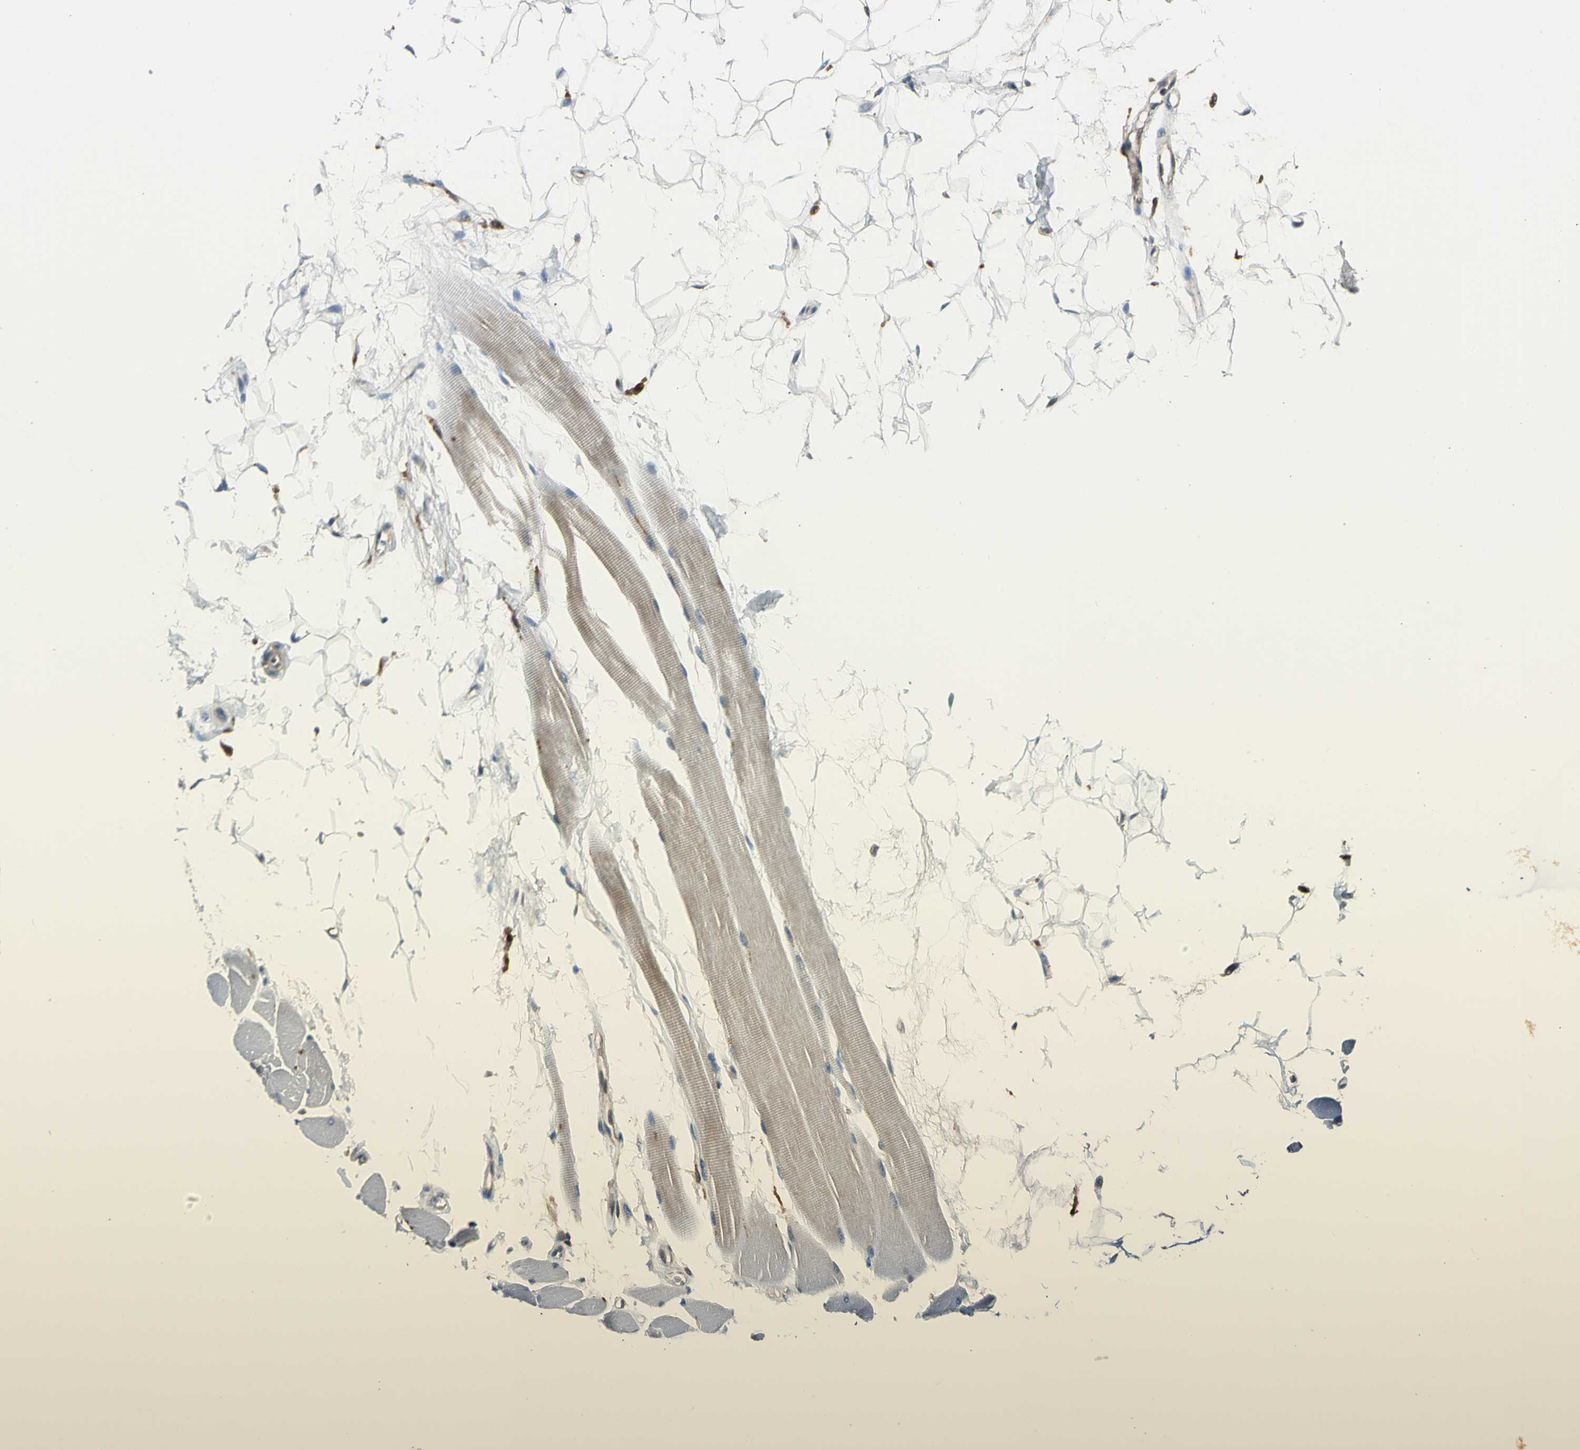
{"staining": {"intensity": "moderate", "quantity": ">75%", "location": "cytoplasmic/membranous"}, "tissue": "skeletal muscle", "cell_type": "Myocytes", "image_type": "normal", "snomed": [{"axis": "morphology", "description": "Normal tissue, NOS"}, {"axis": "topography", "description": "Skeletal muscle"}, {"axis": "topography", "description": "Oral tissue"}, {"axis": "topography", "description": "Peripheral nerve tissue"}], "caption": "An immunohistochemistry (IHC) histopathology image of normal tissue is shown. Protein staining in brown labels moderate cytoplasmic/membranous positivity in skeletal muscle within myocytes. The protein is stained brown, and the nuclei are stained in blue (DAB IHC with brightfield microscopy, high magnification).", "gene": "NPHP3", "patient": {"sex": "female", "age": 84}}